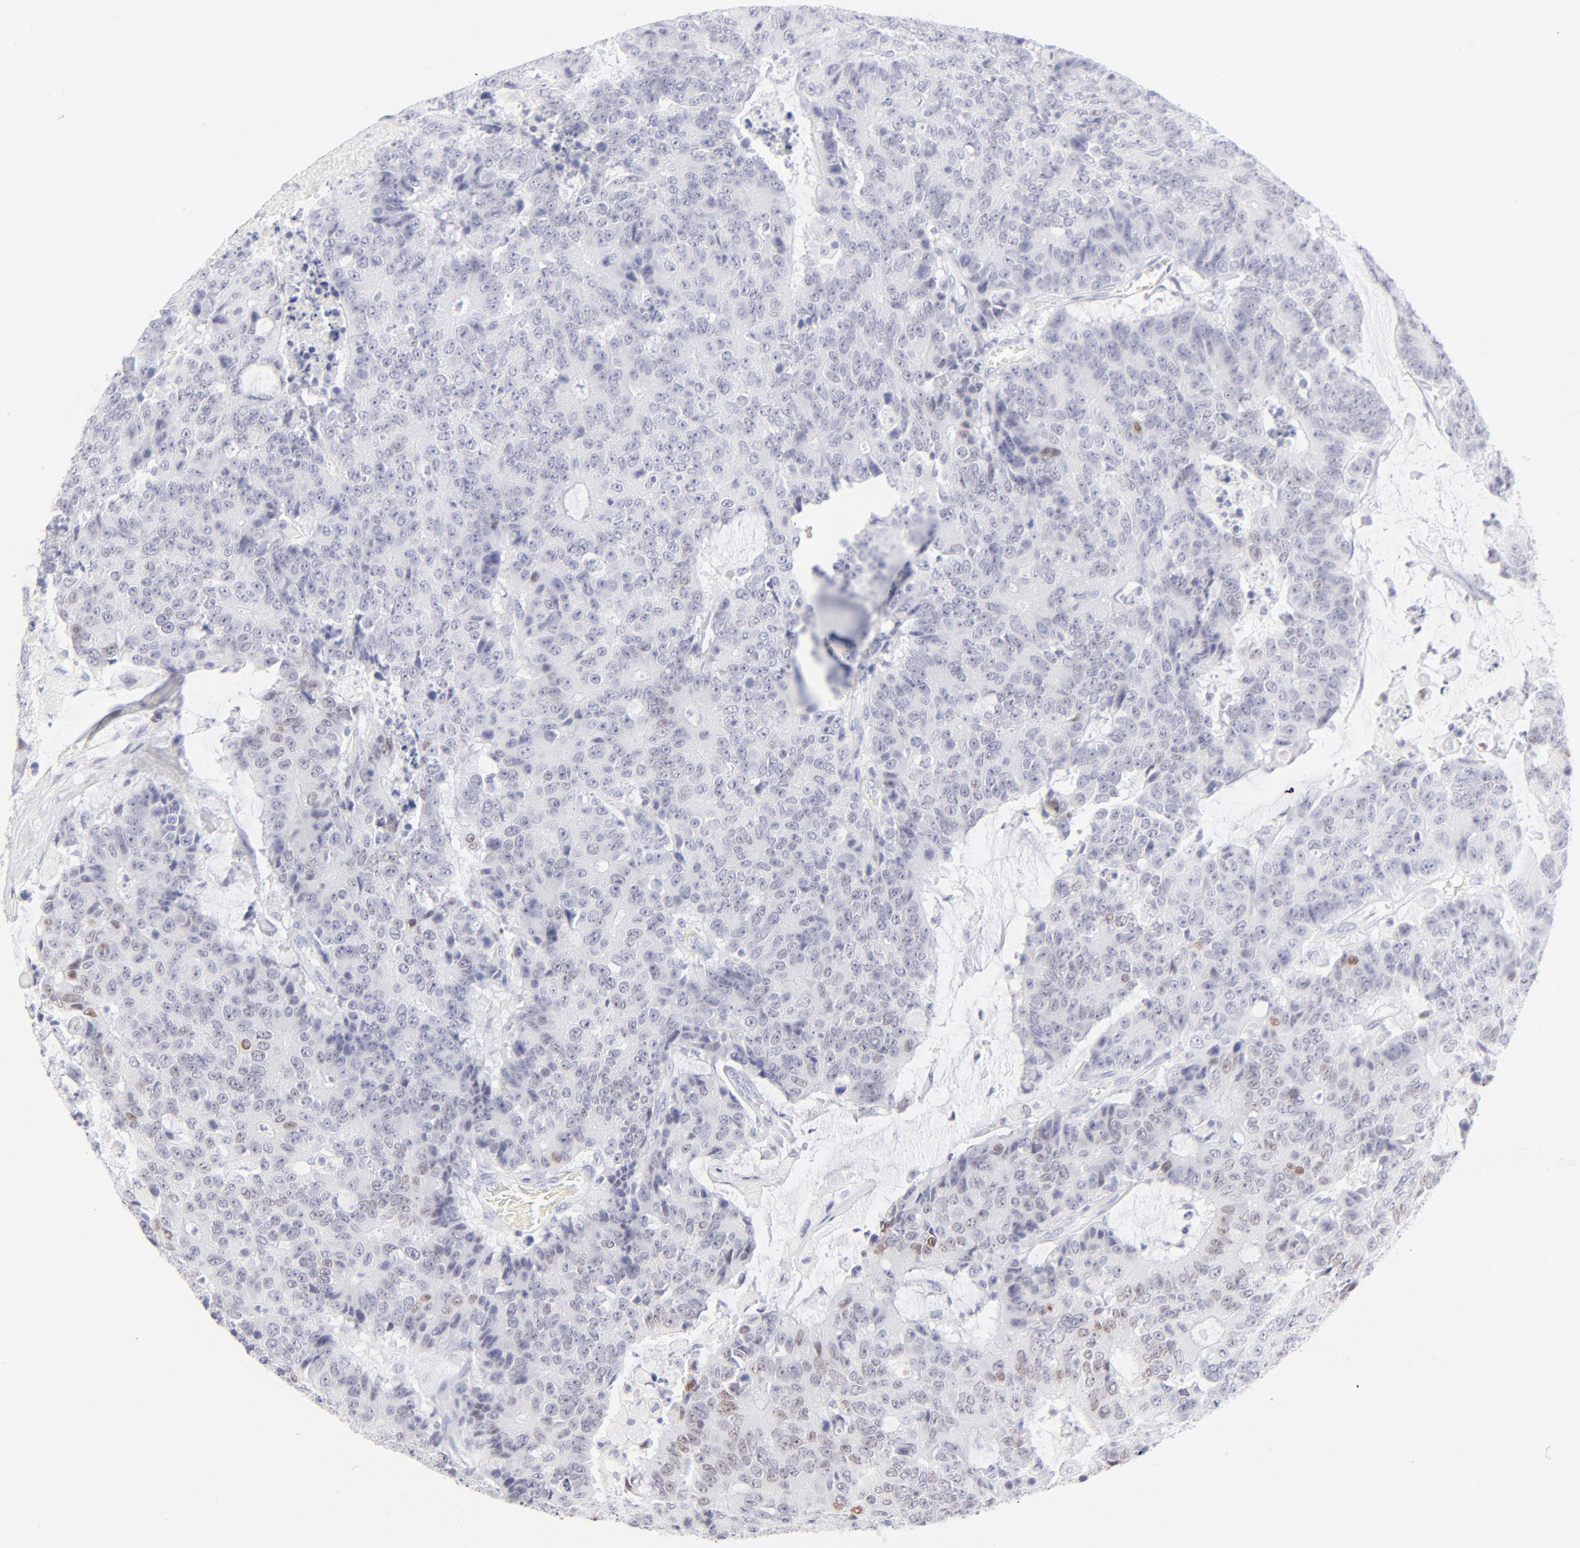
{"staining": {"intensity": "weak", "quantity": "<25%", "location": "nuclear"}, "tissue": "colorectal cancer", "cell_type": "Tumor cells", "image_type": "cancer", "snomed": [{"axis": "morphology", "description": "Adenocarcinoma, NOS"}, {"axis": "topography", "description": "Colon"}], "caption": "Immunohistochemistry (IHC) of colorectal adenocarcinoma exhibits no positivity in tumor cells.", "gene": "ELF3", "patient": {"sex": "female", "age": 86}}